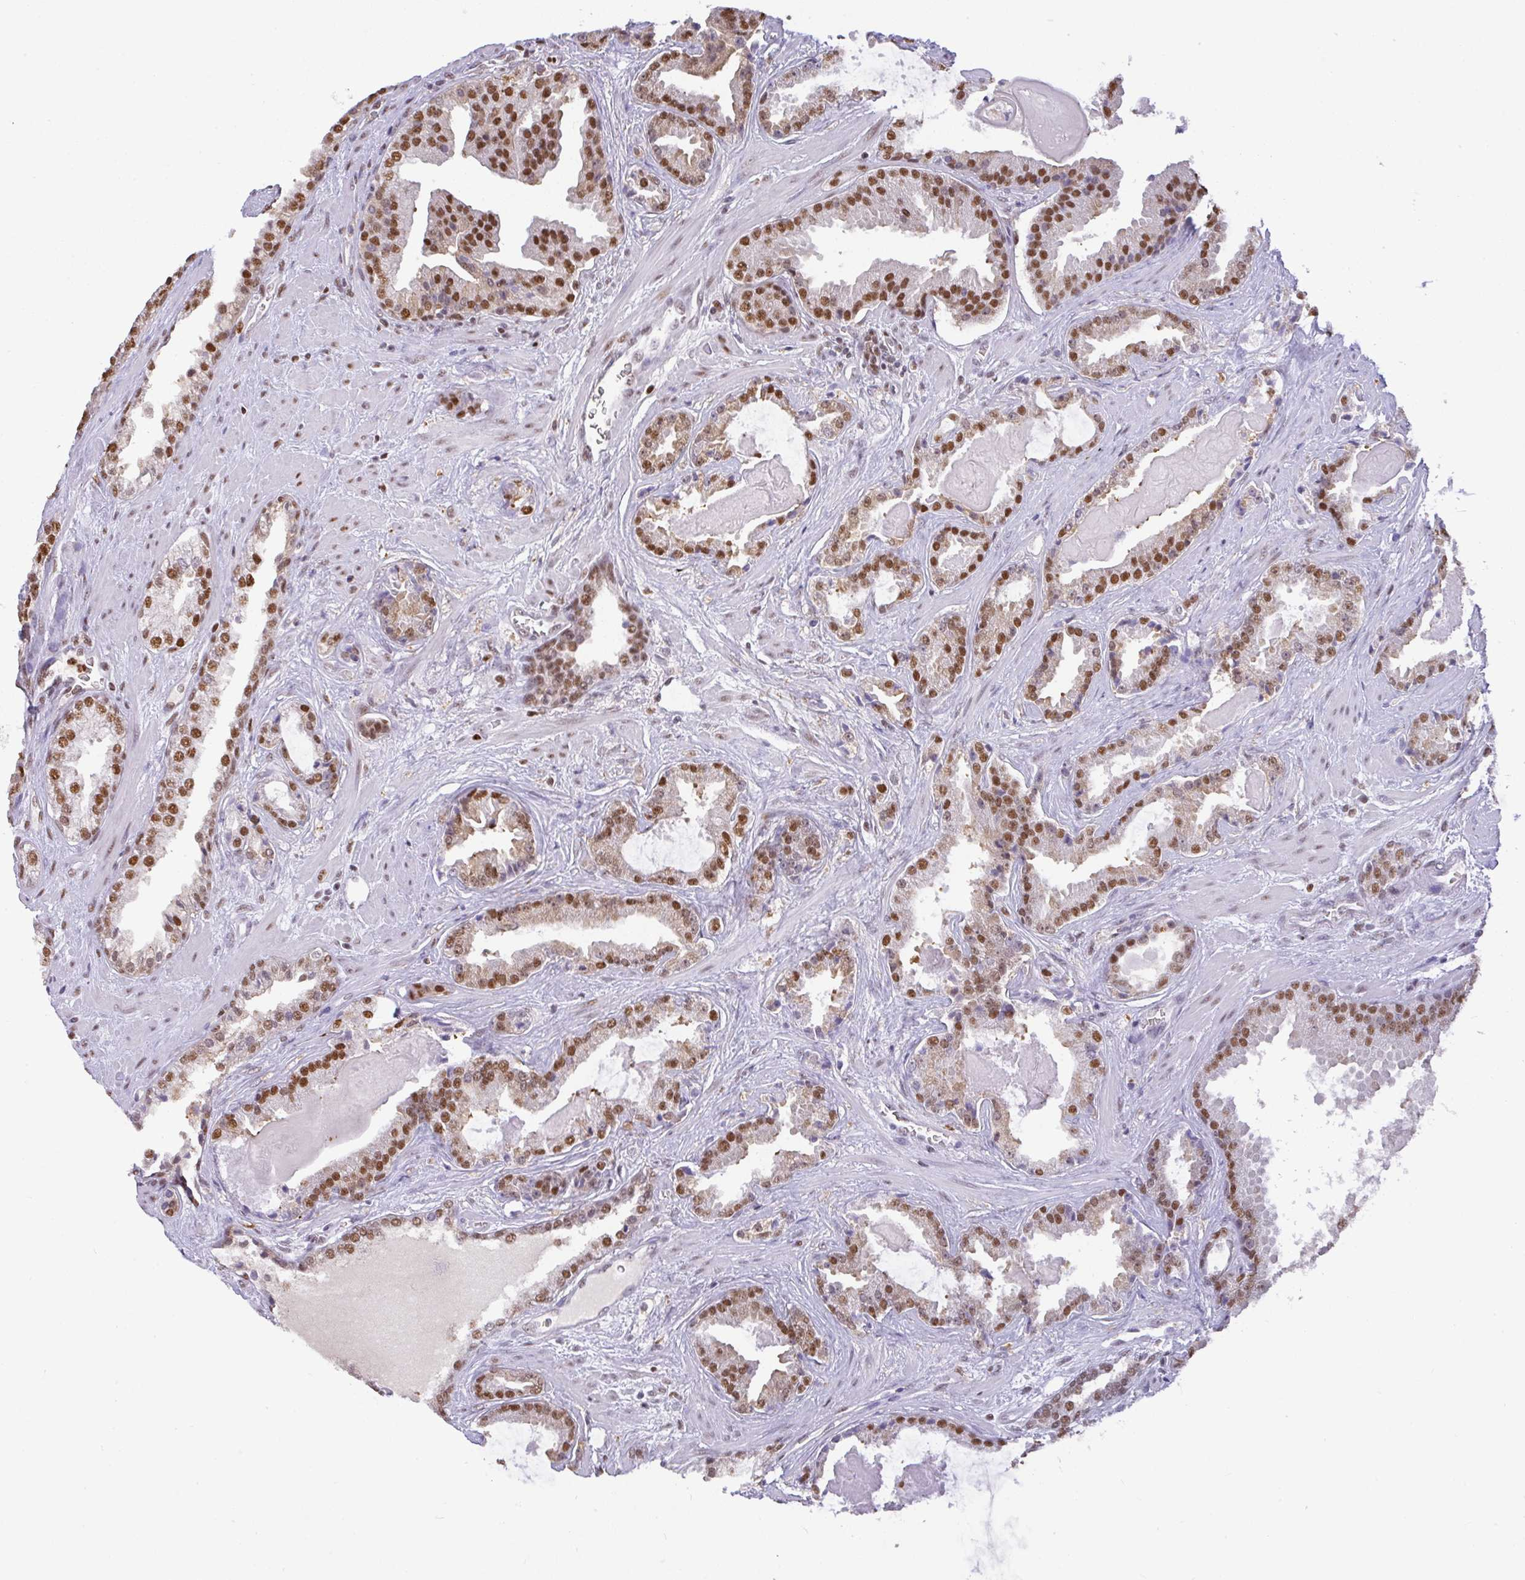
{"staining": {"intensity": "moderate", "quantity": ">75%", "location": "nuclear"}, "tissue": "prostate cancer", "cell_type": "Tumor cells", "image_type": "cancer", "snomed": [{"axis": "morphology", "description": "Adenocarcinoma, Low grade"}, {"axis": "topography", "description": "Prostate"}], "caption": "Prostate adenocarcinoma (low-grade) stained with a protein marker demonstrates moderate staining in tumor cells.", "gene": "BBX", "patient": {"sex": "male", "age": 62}}